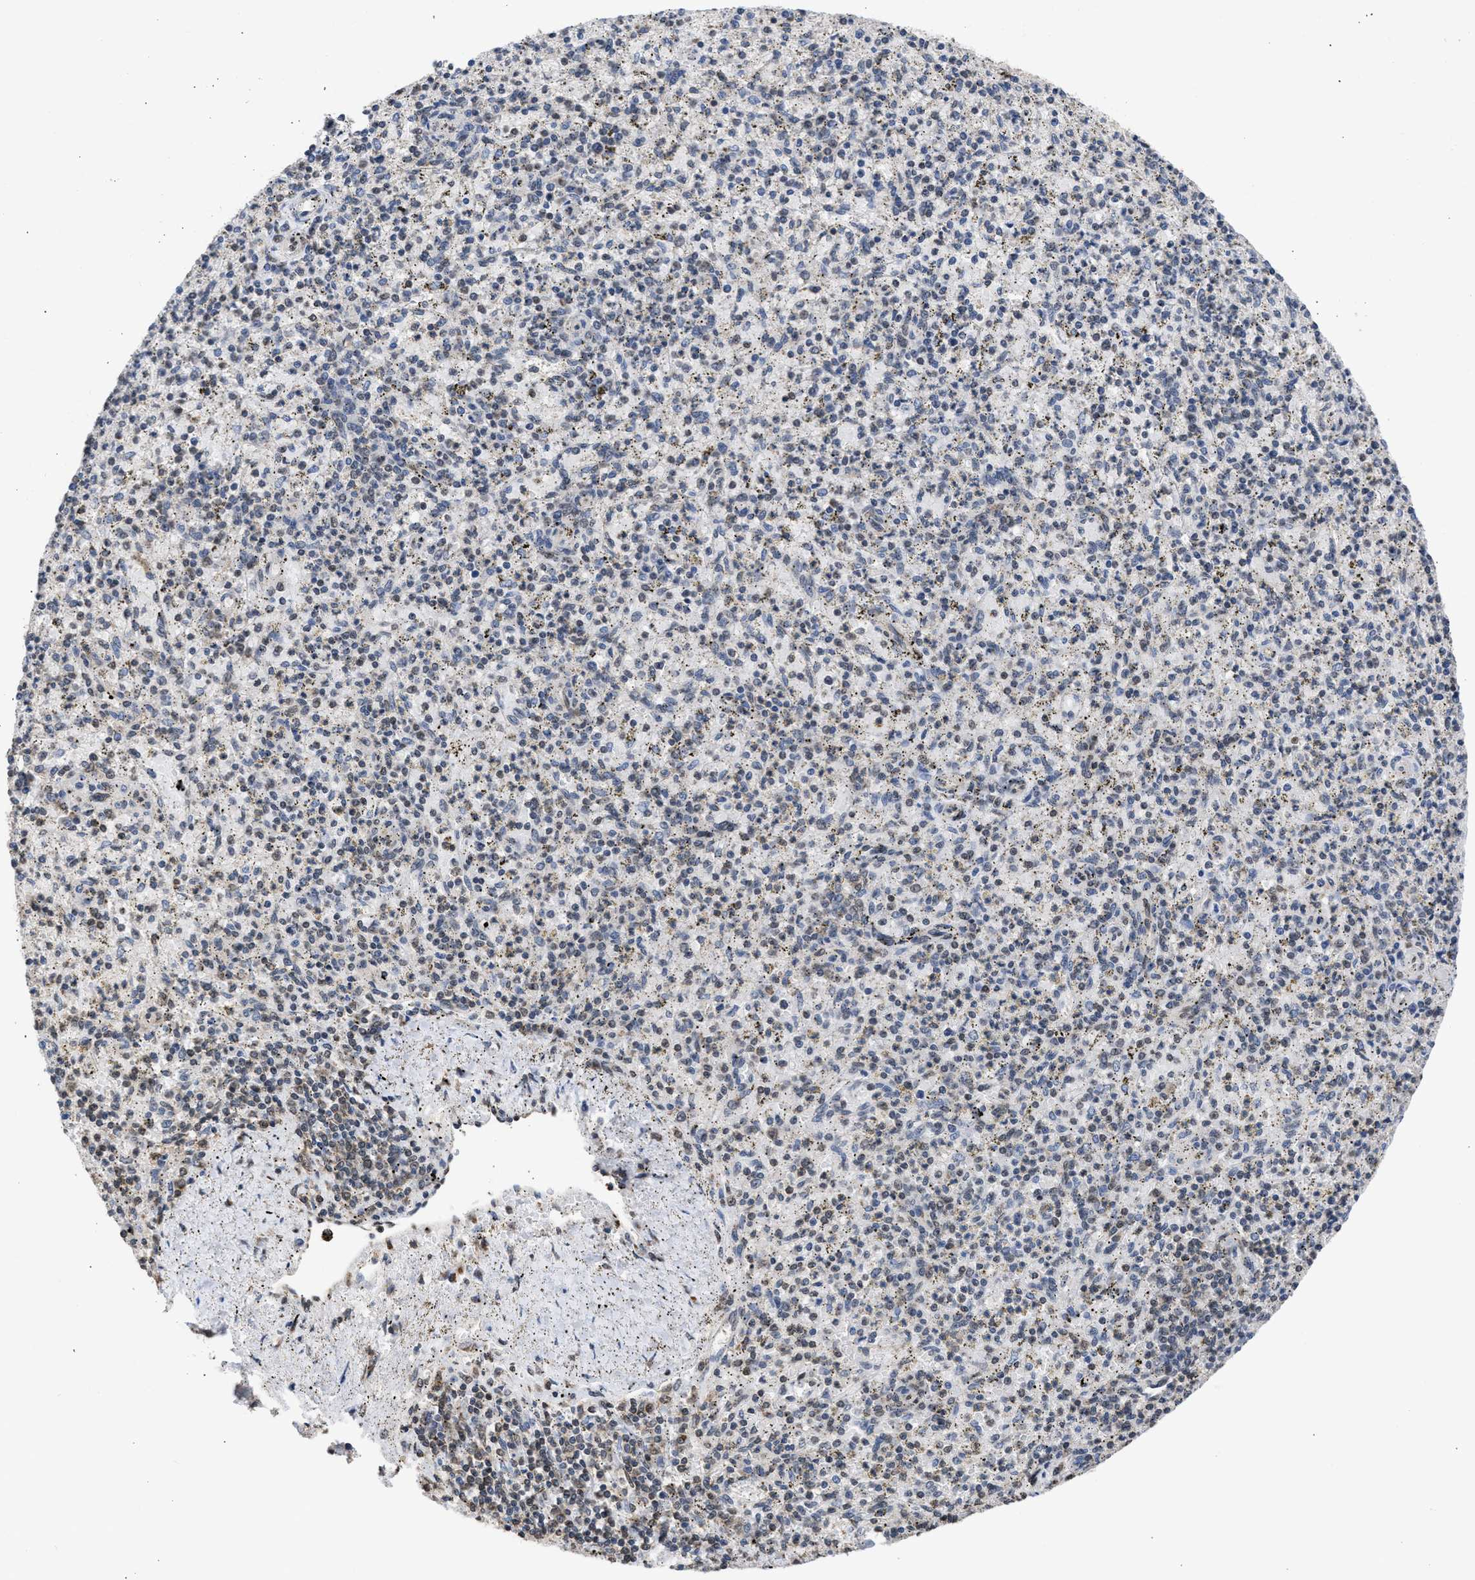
{"staining": {"intensity": "weak", "quantity": "<25%", "location": "nuclear"}, "tissue": "spleen", "cell_type": "Cells in red pulp", "image_type": "normal", "snomed": [{"axis": "morphology", "description": "Normal tissue, NOS"}, {"axis": "topography", "description": "Spleen"}], "caption": "Immunohistochemistry of unremarkable spleen demonstrates no expression in cells in red pulp.", "gene": "NUP35", "patient": {"sex": "male", "age": 72}}